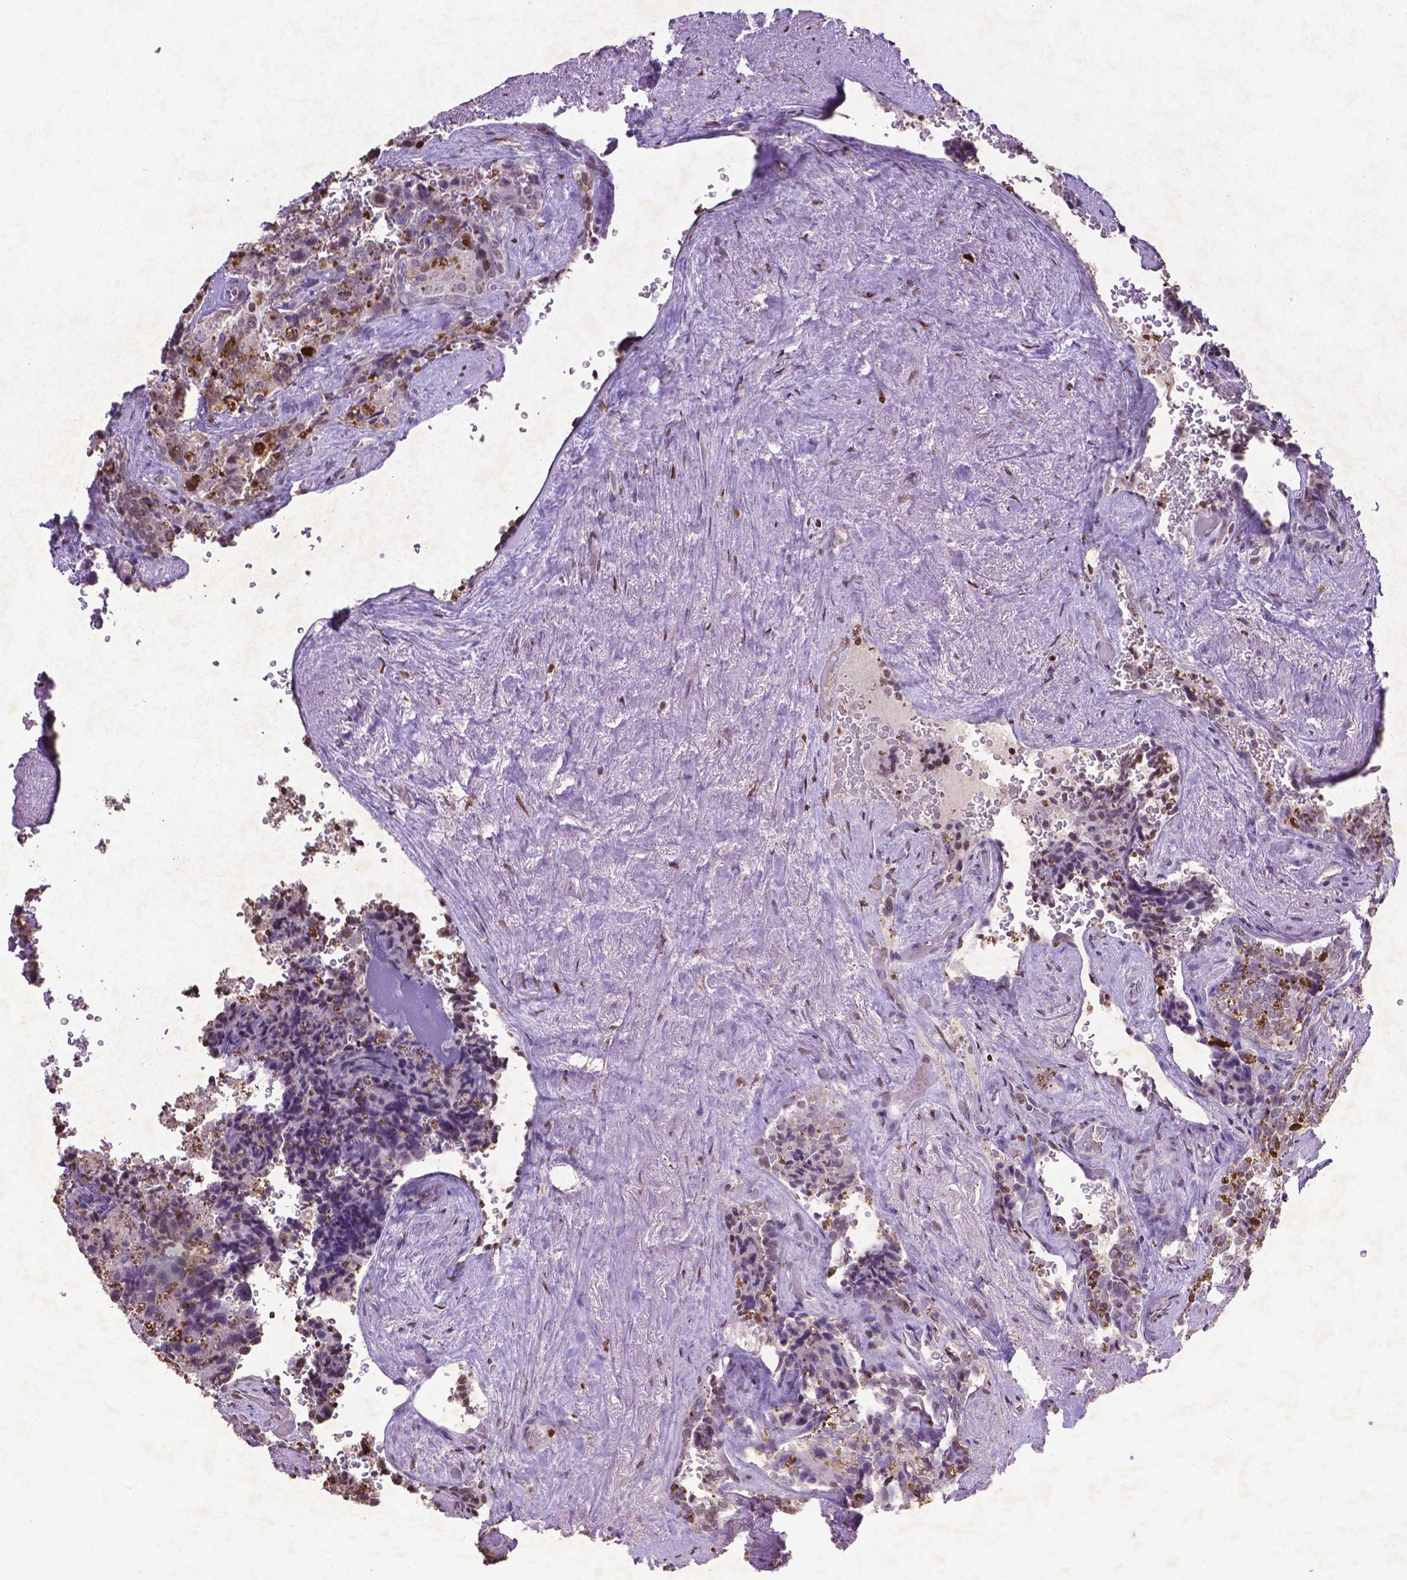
{"staining": {"intensity": "negative", "quantity": "none", "location": "none"}, "tissue": "seminal vesicle", "cell_type": "Glandular cells", "image_type": "normal", "snomed": [{"axis": "morphology", "description": "Normal tissue, NOS"}, {"axis": "topography", "description": "Seminal veicle"}], "caption": "This is an immunohistochemistry (IHC) histopathology image of normal seminal vesicle. There is no staining in glandular cells.", "gene": "CDKN1A", "patient": {"sex": "male", "age": 69}}